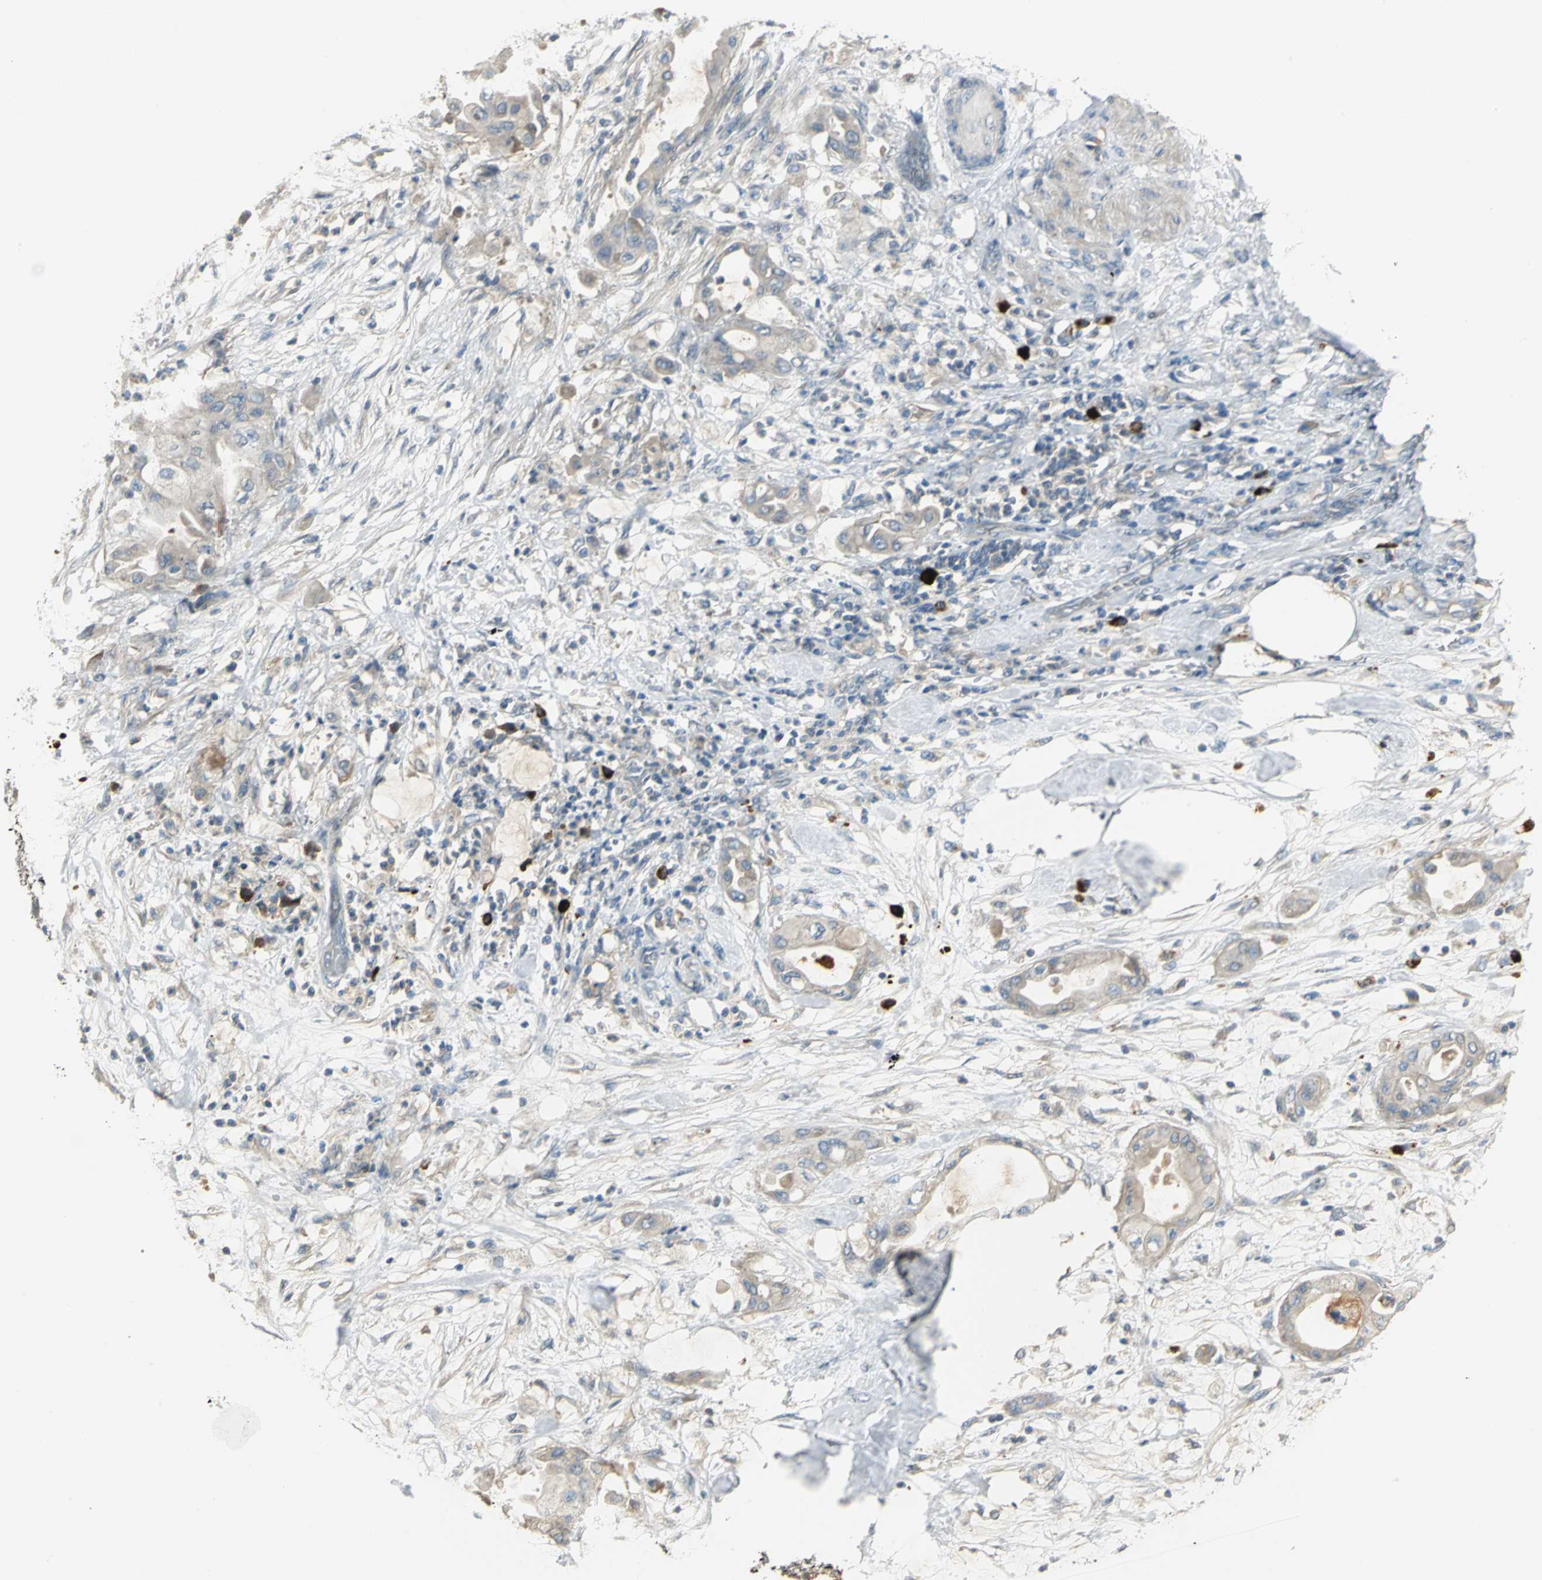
{"staining": {"intensity": "weak", "quantity": "<25%", "location": "cytoplasmic/membranous"}, "tissue": "pancreatic cancer", "cell_type": "Tumor cells", "image_type": "cancer", "snomed": [{"axis": "morphology", "description": "Adenocarcinoma, NOS"}, {"axis": "morphology", "description": "Adenocarcinoma, metastatic, NOS"}, {"axis": "topography", "description": "Lymph node"}, {"axis": "topography", "description": "Pancreas"}, {"axis": "topography", "description": "Duodenum"}], "caption": "An image of human pancreatic adenocarcinoma is negative for staining in tumor cells.", "gene": "PROC", "patient": {"sex": "female", "age": 64}}